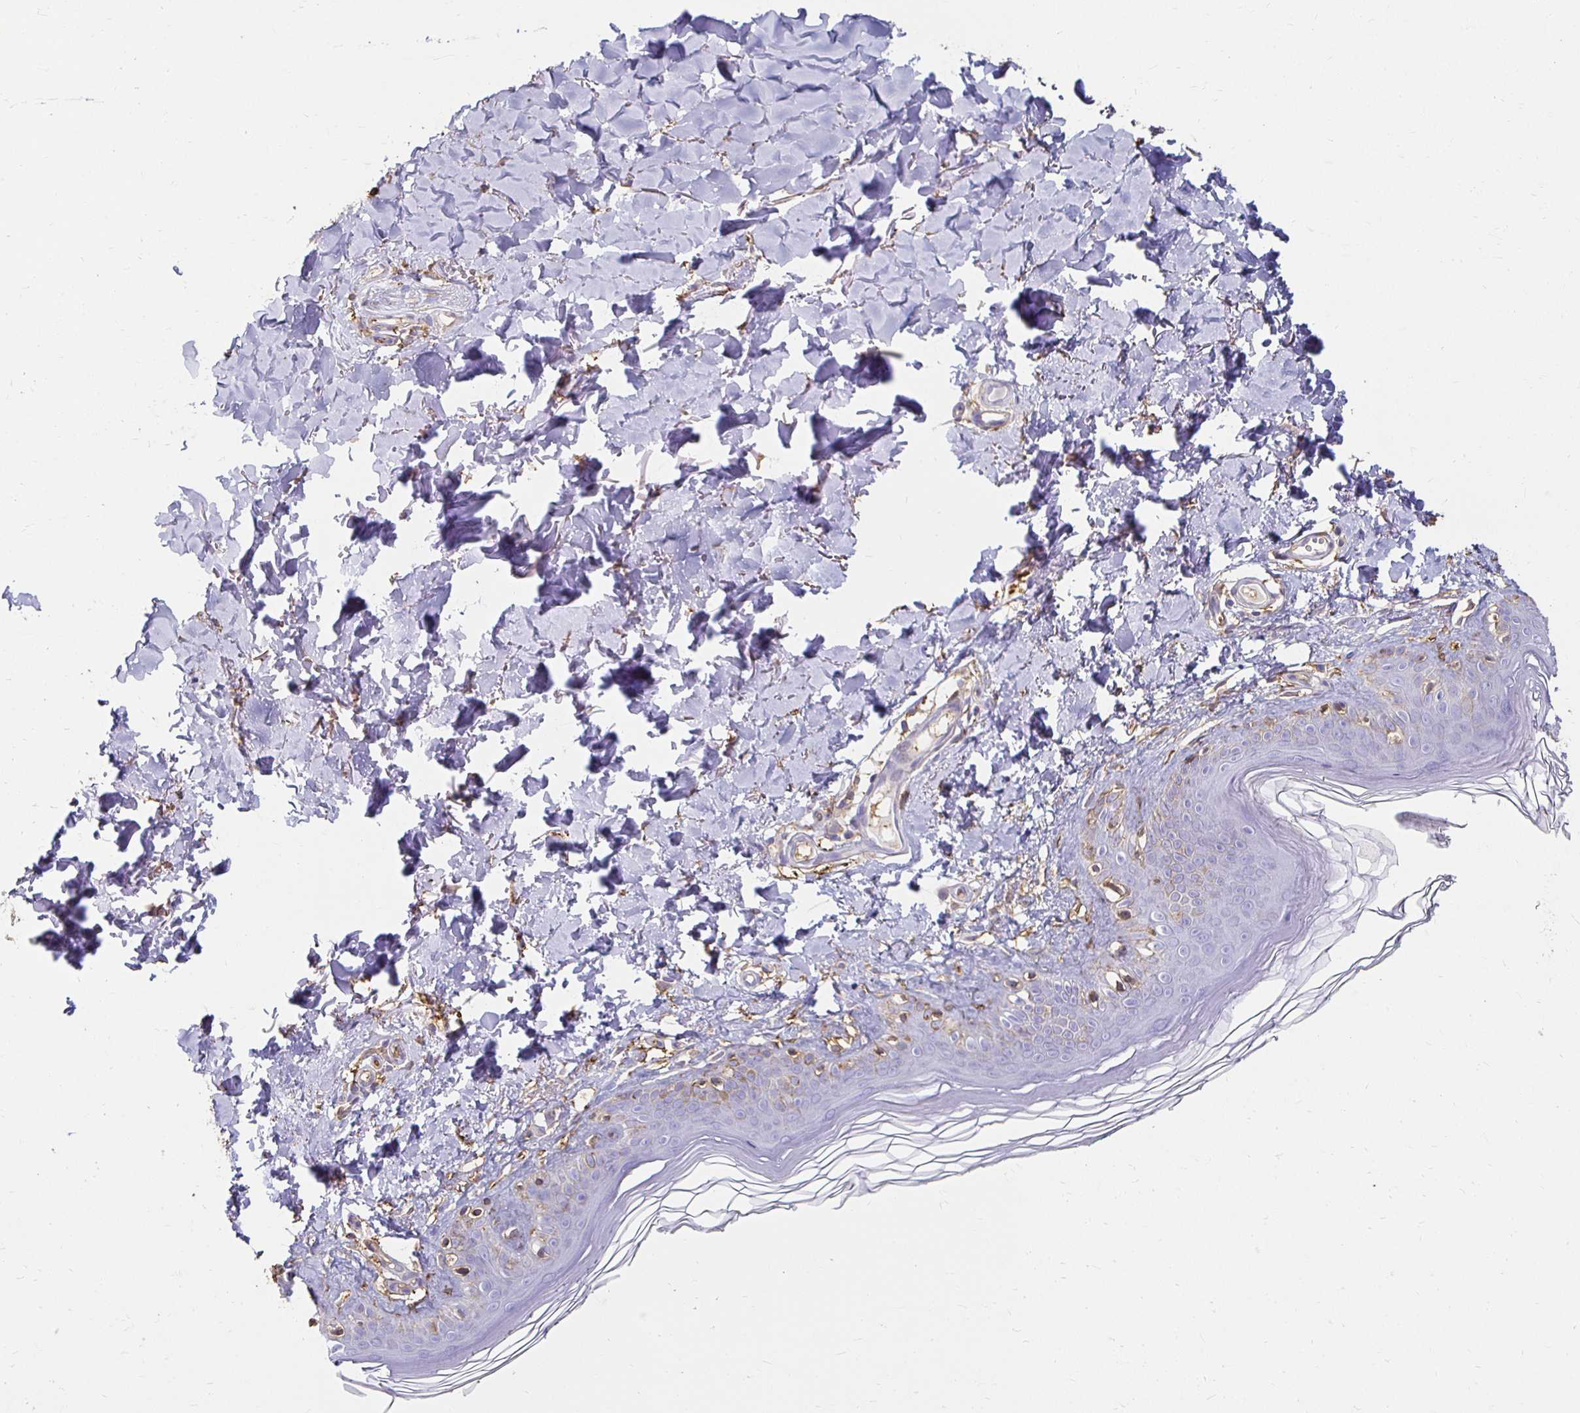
{"staining": {"intensity": "moderate", "quantity": "25%-75%", "location": "cytoplasmic/membranous"}, "tissue": "skin", "cell_type": "Fibroblasts", "image_type": "normal", "snomed": [{"axis": "morphology", "description": "Normal tissue, NOS"}, {"axis": "topography", "description": "Skin"}, {"axis": "topography", "description": "Peripheral nerve tissue"}], "caption": "Unremarkable skin exhibits moderate cytoplasmic/membranous positivity in approximately 25%-75% of fibroblasts.", "gene": "TAS1R3", "patient": {"sex": "female", "age": 45}}